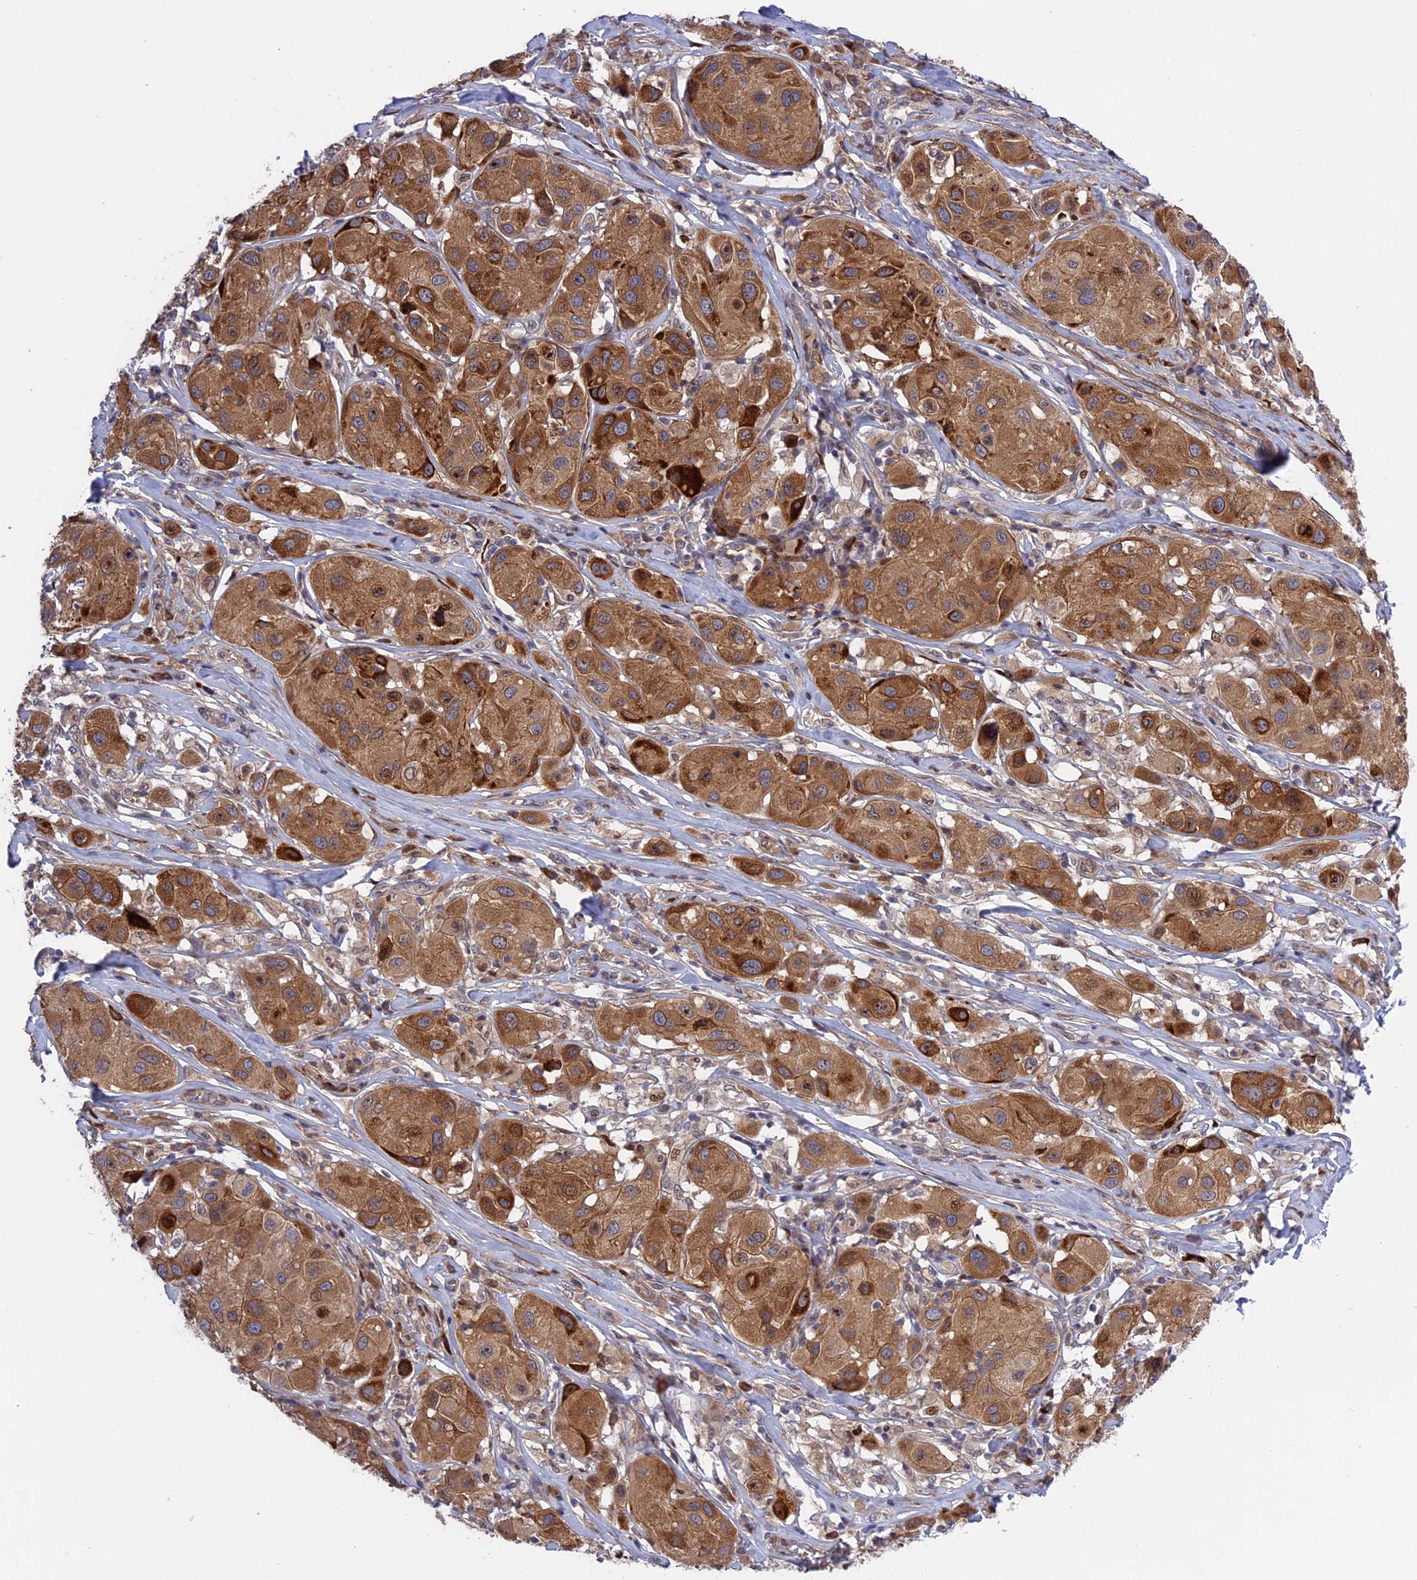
{"staining": {"intensity": "moderate", "quantity": ">75%", "location": "cytoplasmic/membranous"}, "tissue": "melanoma", "cell_type": "Tumor cells", "image_type": "cancer", "snomed": [{"axis": "morphology", "description": "Malignant melanoma, Metastatic site"}, {"axis": "topography", "description": "Skin"}], "caption": "Immunohistochemistry (DAB (3,3'-diaminobenzidine)) staining of melanoma shows moderate cytoplasmic/membranous protein expression in about >75% of tumor cells.", "gene": "DDX60L", "patient": {"sex": "male", "age": 41}}